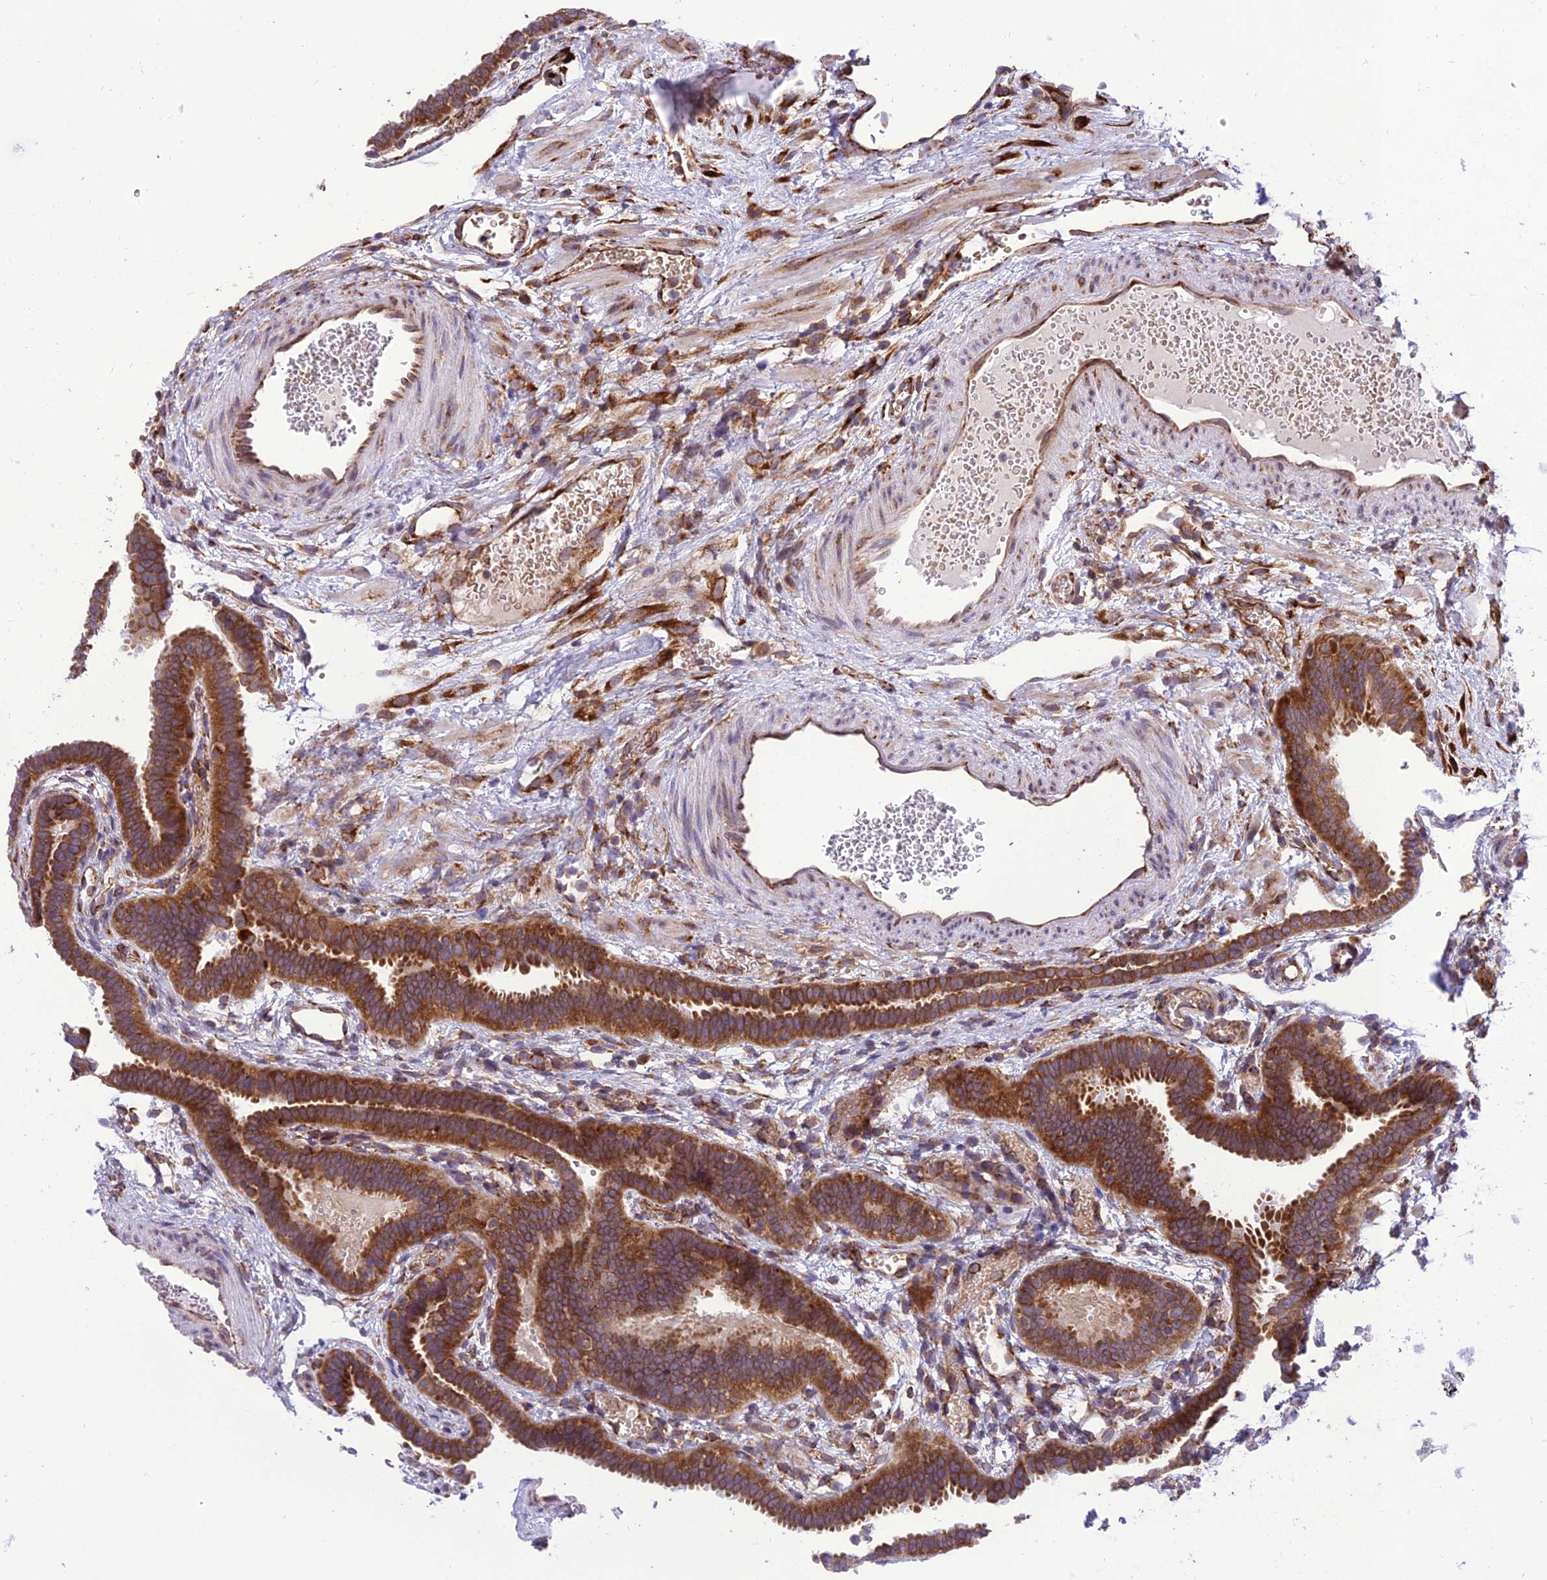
{"staining": {"intensity": "strong", "quantity": ">75%", "location": "cytoplasmic/membranous"}, "tissue": "fallopian tube", "cell_type": "Glandular cells", "image_type": "normal", "snomed": [{"axis": "morphology", "description": "Normal tissue, NOS"}, {"axis": "topography", "description": "Fallopian tube"}], "caption": "The photomicrograph shows staining of normal fallopian tube, revealing strong cytoplasmic/membranous protein expression (brown color) within glandular cells.", "gene": "DHCR7", "patient": {"sex": "female", "age": 37}}